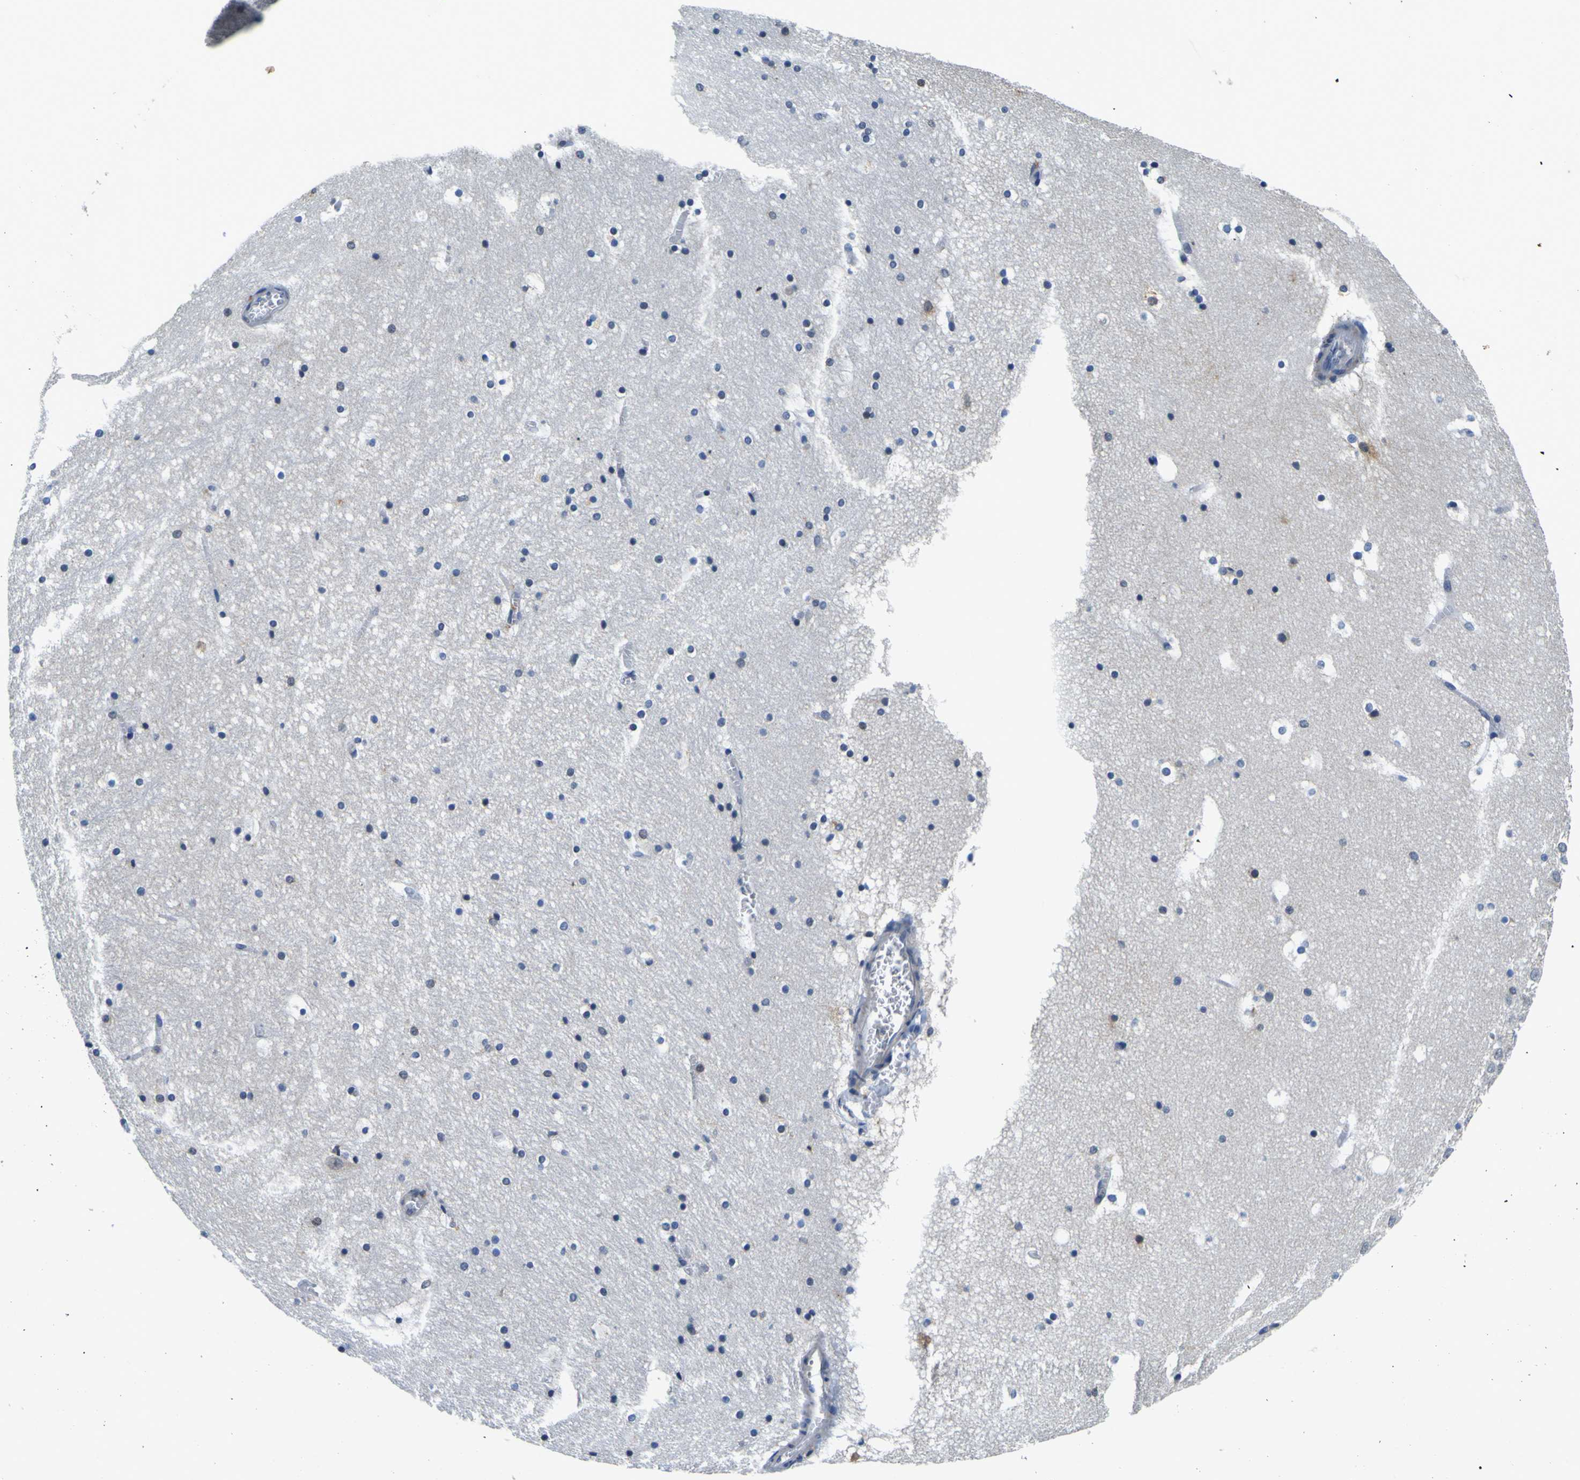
{"staining": {"intensity": "weak", "quantity": "<25%", "location": "cytoplasmic/membranous"}, "tissue": "hippocampus", "cell_type": "Glial cells", "image_type": "normal", "snomed": [{"axis": "morphology", "description": "Normal tissue, NOS"}, {"axis": "topography", "description": "Hippocampus"}], "caption": "Immunohistochemistry of unremarkable human hippocampus demonstrates no staining in glial cells.", "gene": "TNIK", "patient": {"sex": "male", "age": 45}}